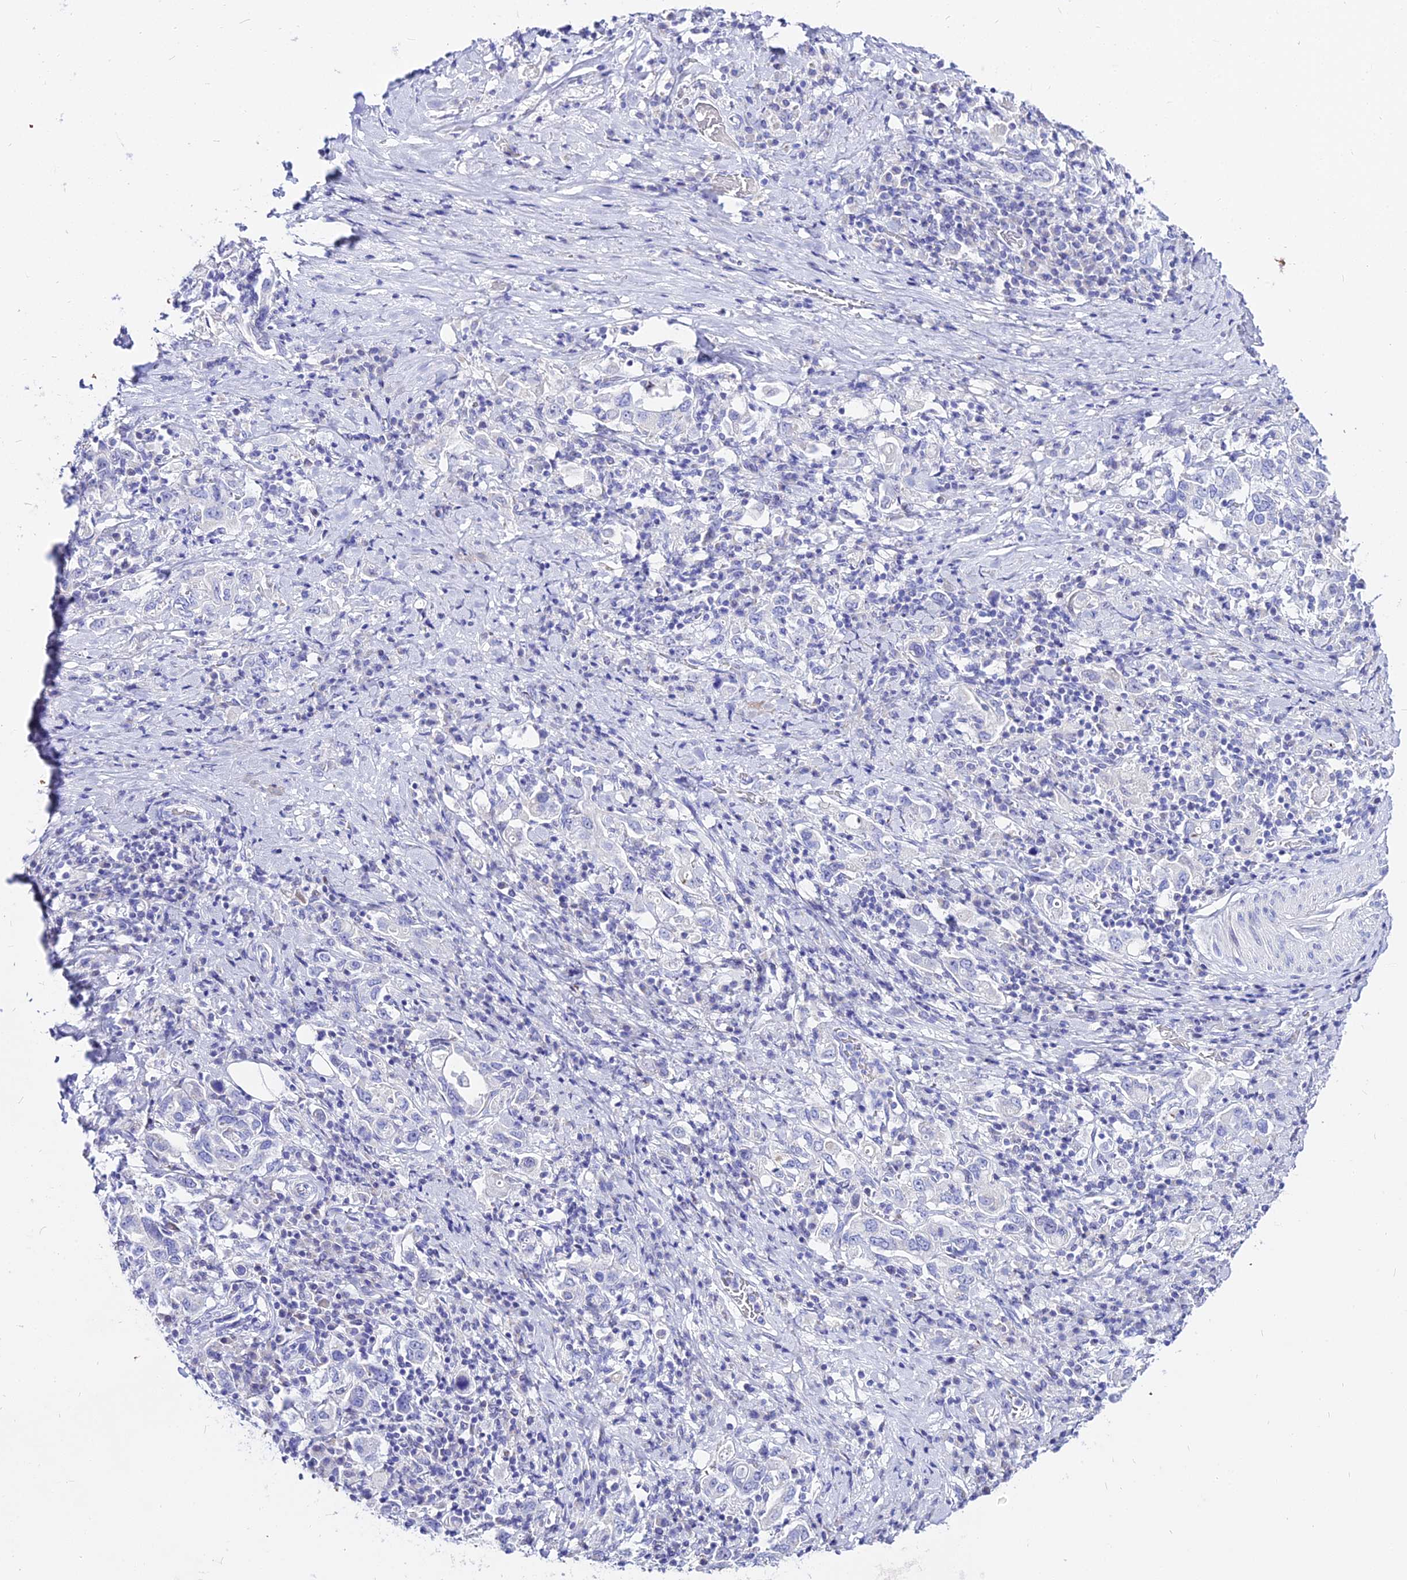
{"staining": {"intensity": "negative", "quantity": "none", "location": "none"}, "tissue": "stomach cancer", "cell_type": "Tumor cells", "image_type": "cancer", "snomed": [{"axis": "morphology", "description": "Adenocarcinoma, NOS"}, {"axis": "topography", "description": "Stomach, upper"}, {"axis": "topography", "description": "Stomach"}], "caption": "Tumor cells show no significant expression in adenocarcinoma (stomach). (Immunohistochemistry (ihc), brightfield microscopy, high magnification).", "gene": "CARD18", "patient": {"sex": "male", "age": 62}}